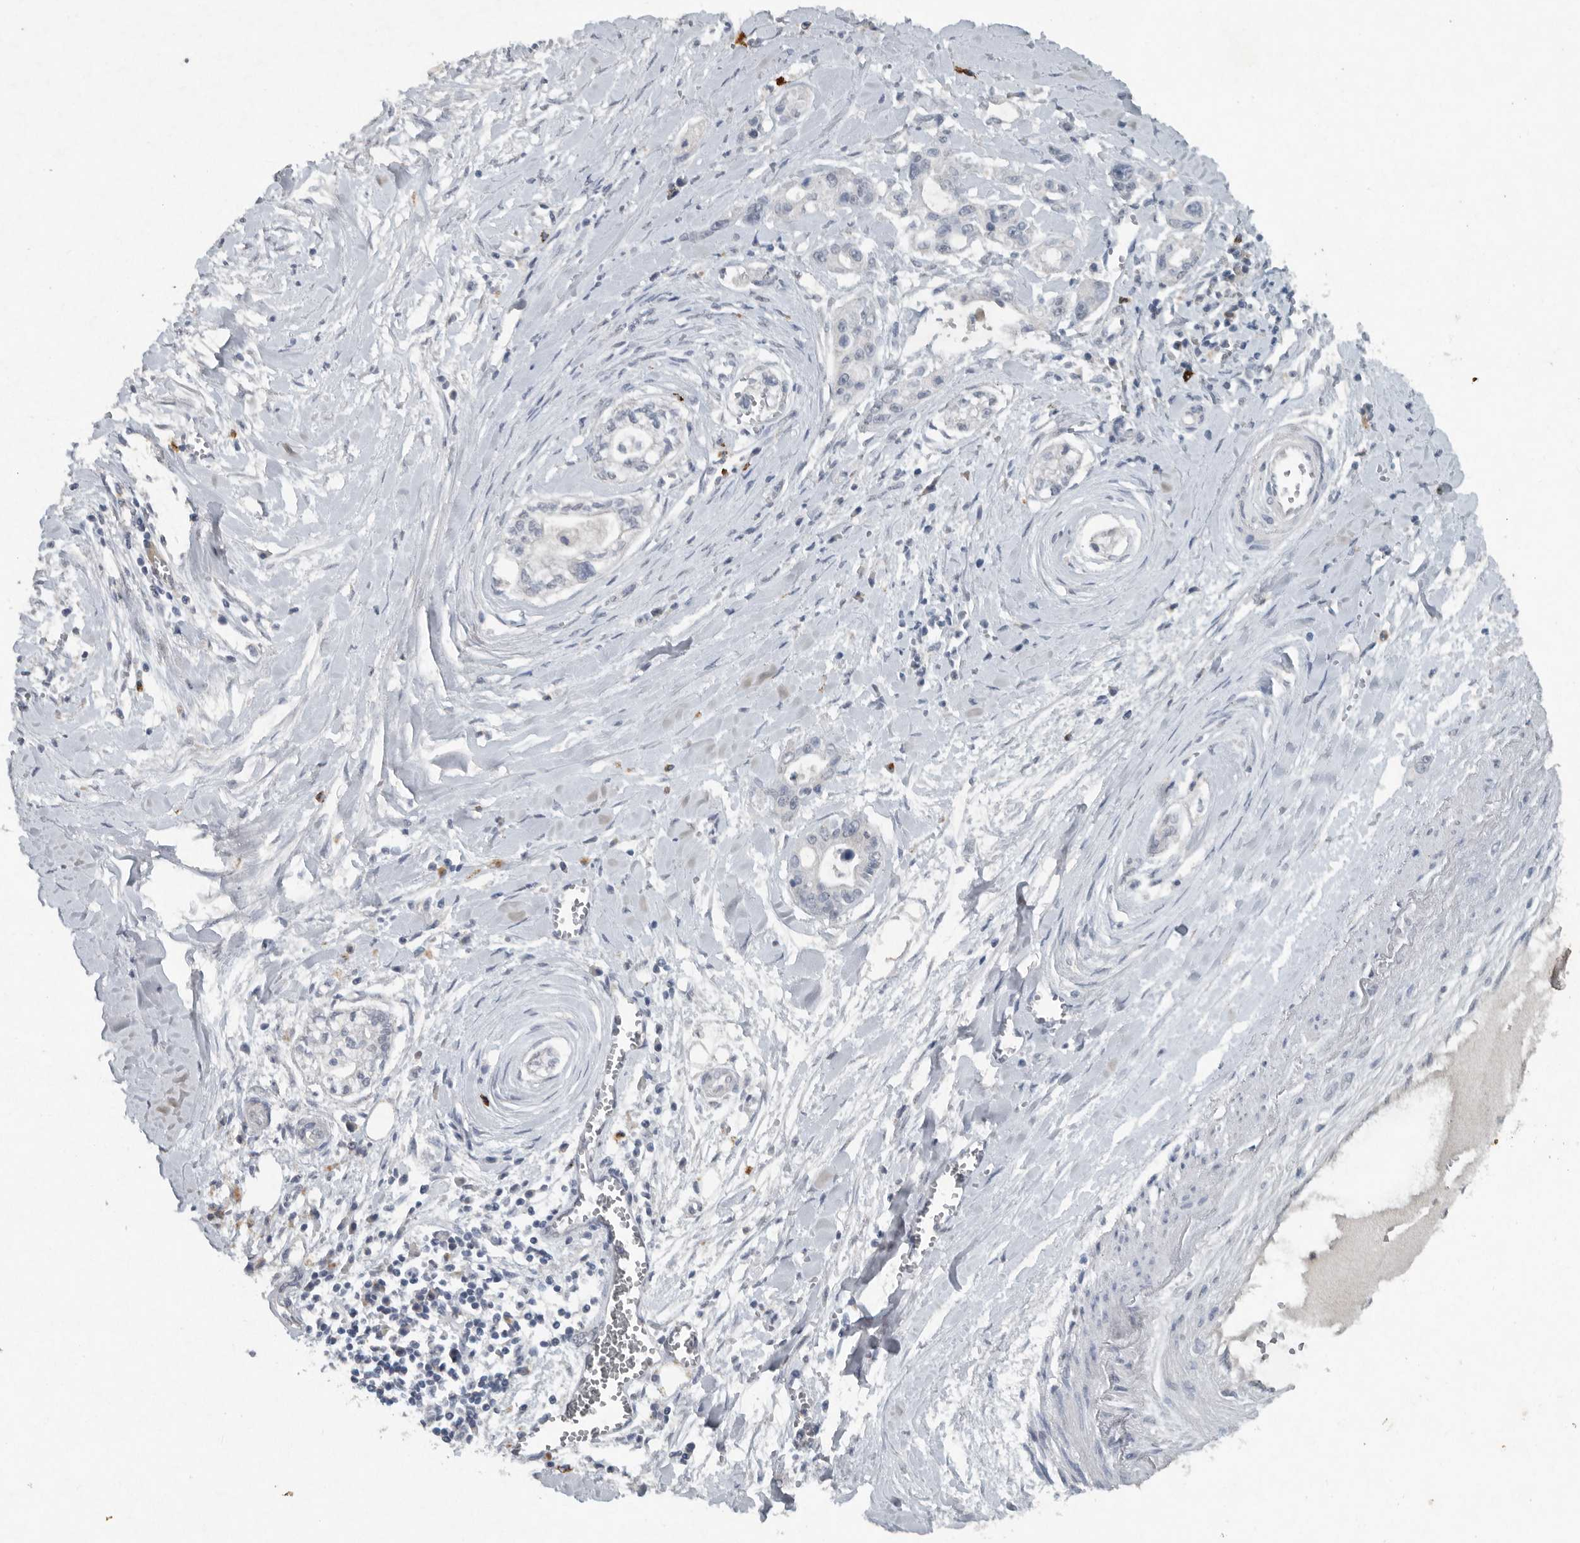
{"staining": {"intensity": "negative", "quantity": "none", "location": "none"}, "tissue": "pancreatic cancer", "cell_type": "Tumor cells", "image_type": "cancer", "snomed": [{"axis": "morphology", "description": "Adenocarcinoma, NOS"}, {"axis": "topography", "description": "Pancreas"}], "caption": "The image displays no significant positivity in tumor cells of pancreatic cancer.", "gene": "IL20", "patient": {"sex": "male", "age": 68}}